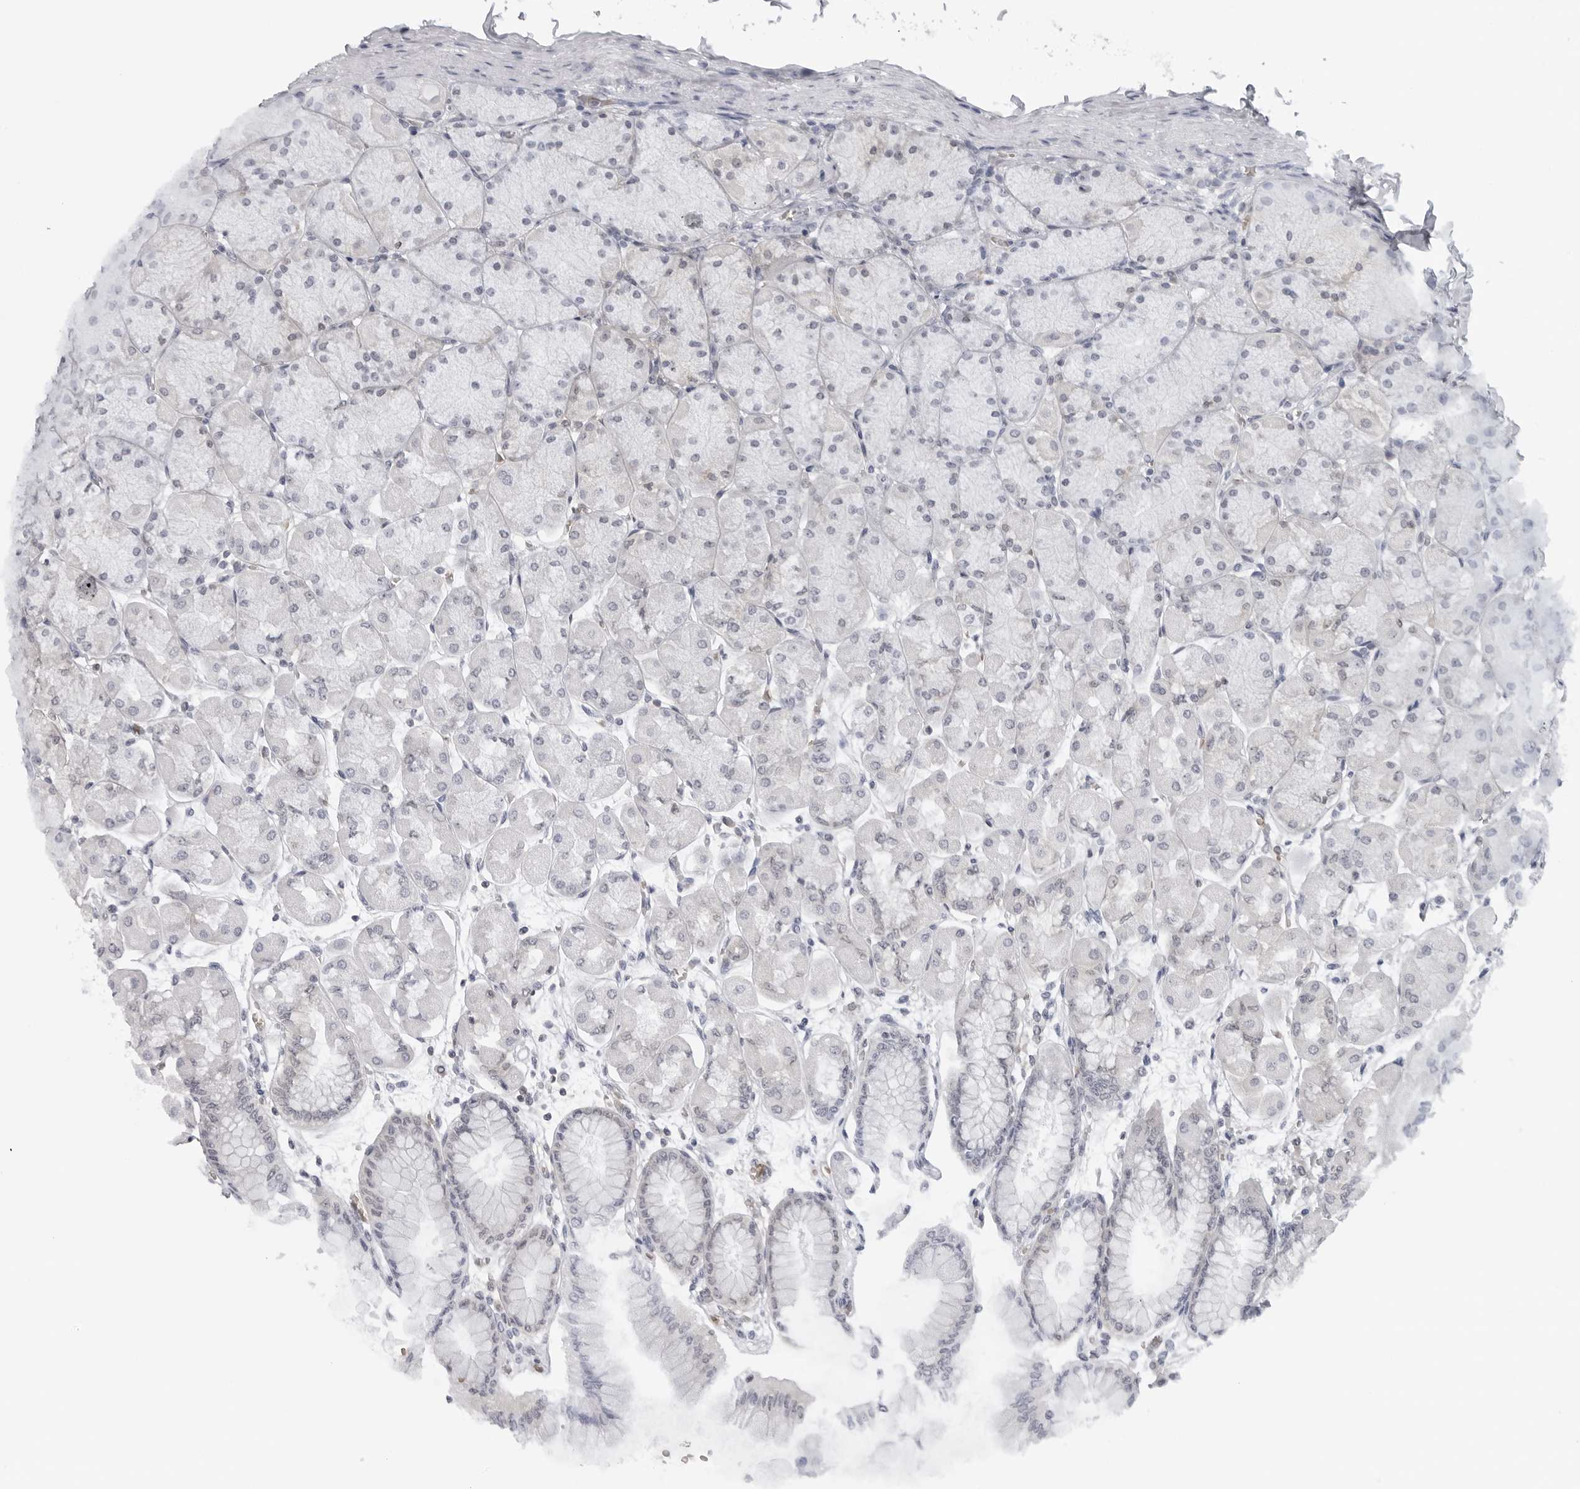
{"staining": {"intensity": "weak", "quantity": "<25%", "location": "cytoplasmic/membranous"}, "tissue": "stomach", "cell_type": "Glandular cells", "image_type": "normal", "snomed": [{"axis": "morphology", "description": "Normal tissue, NOS"}, {"axis": "topography", "description": "Stomach, upper"}], "caption": "A micrograph of stomach stained for a protein shows no brown staining in glandular cells.", "gene": "EPB41", "patient": {"sex": "female", "age": 56}}